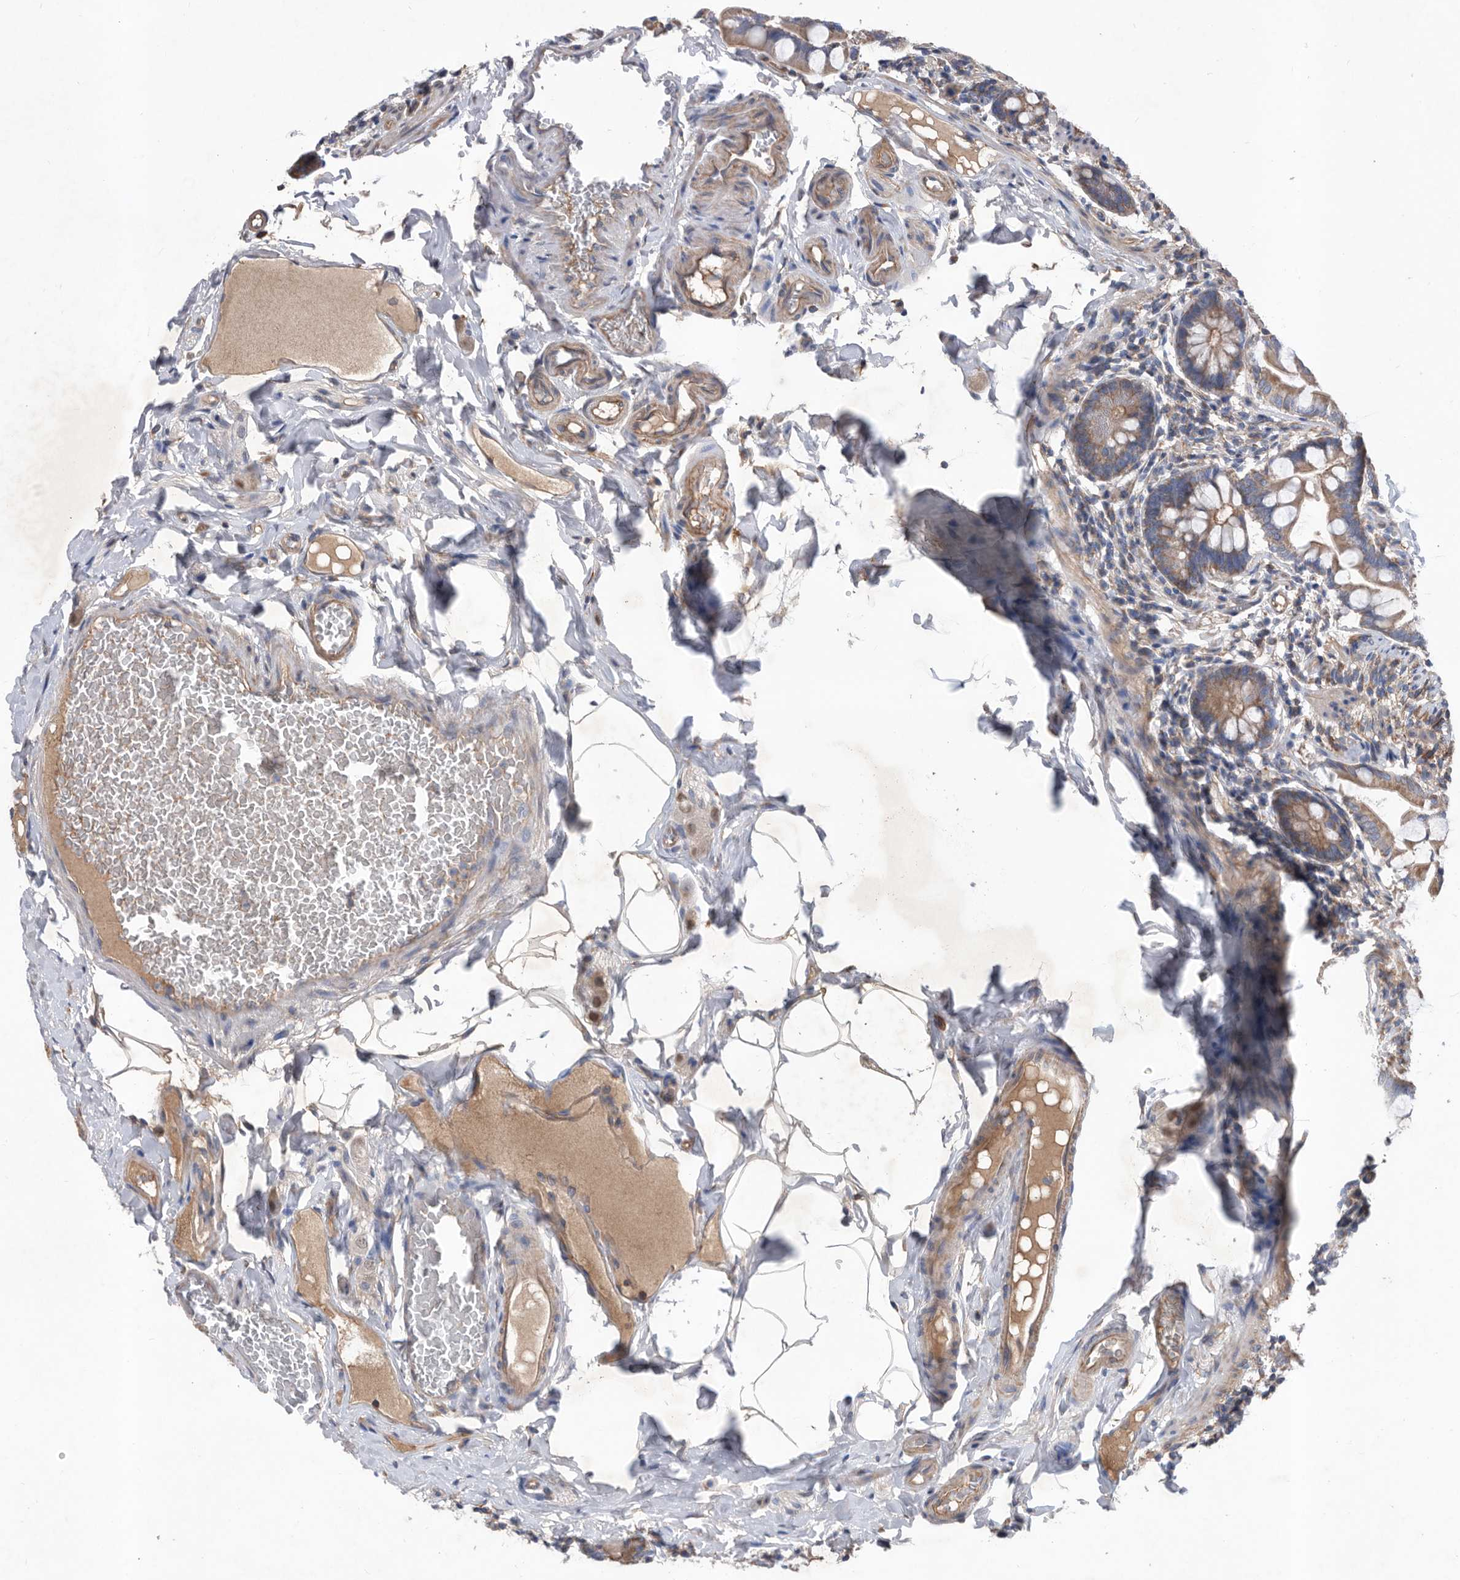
{"staining": {"intensity": "moderate", "quantity": "<25%", "location": "cytoplasmic/membranous"}, "tissue": "small intestine", "cell_type": "Glandular cells", "image_type": "normal", "snomed": [{"axis": "morphology", "description": "Normal tissue, NOS"}, {"axis": "topography", "description": "Small intestine"}], "caption": "Immunohistochemistry histopathology image of benign small intestine stained for a protein (brown), which displays low levels of moderate cytoplasmic/membranous positivity in approximately <25% of glandular cells.", "gene": "ATP13A3", "patient": {"sex": "male", "age": 41}}